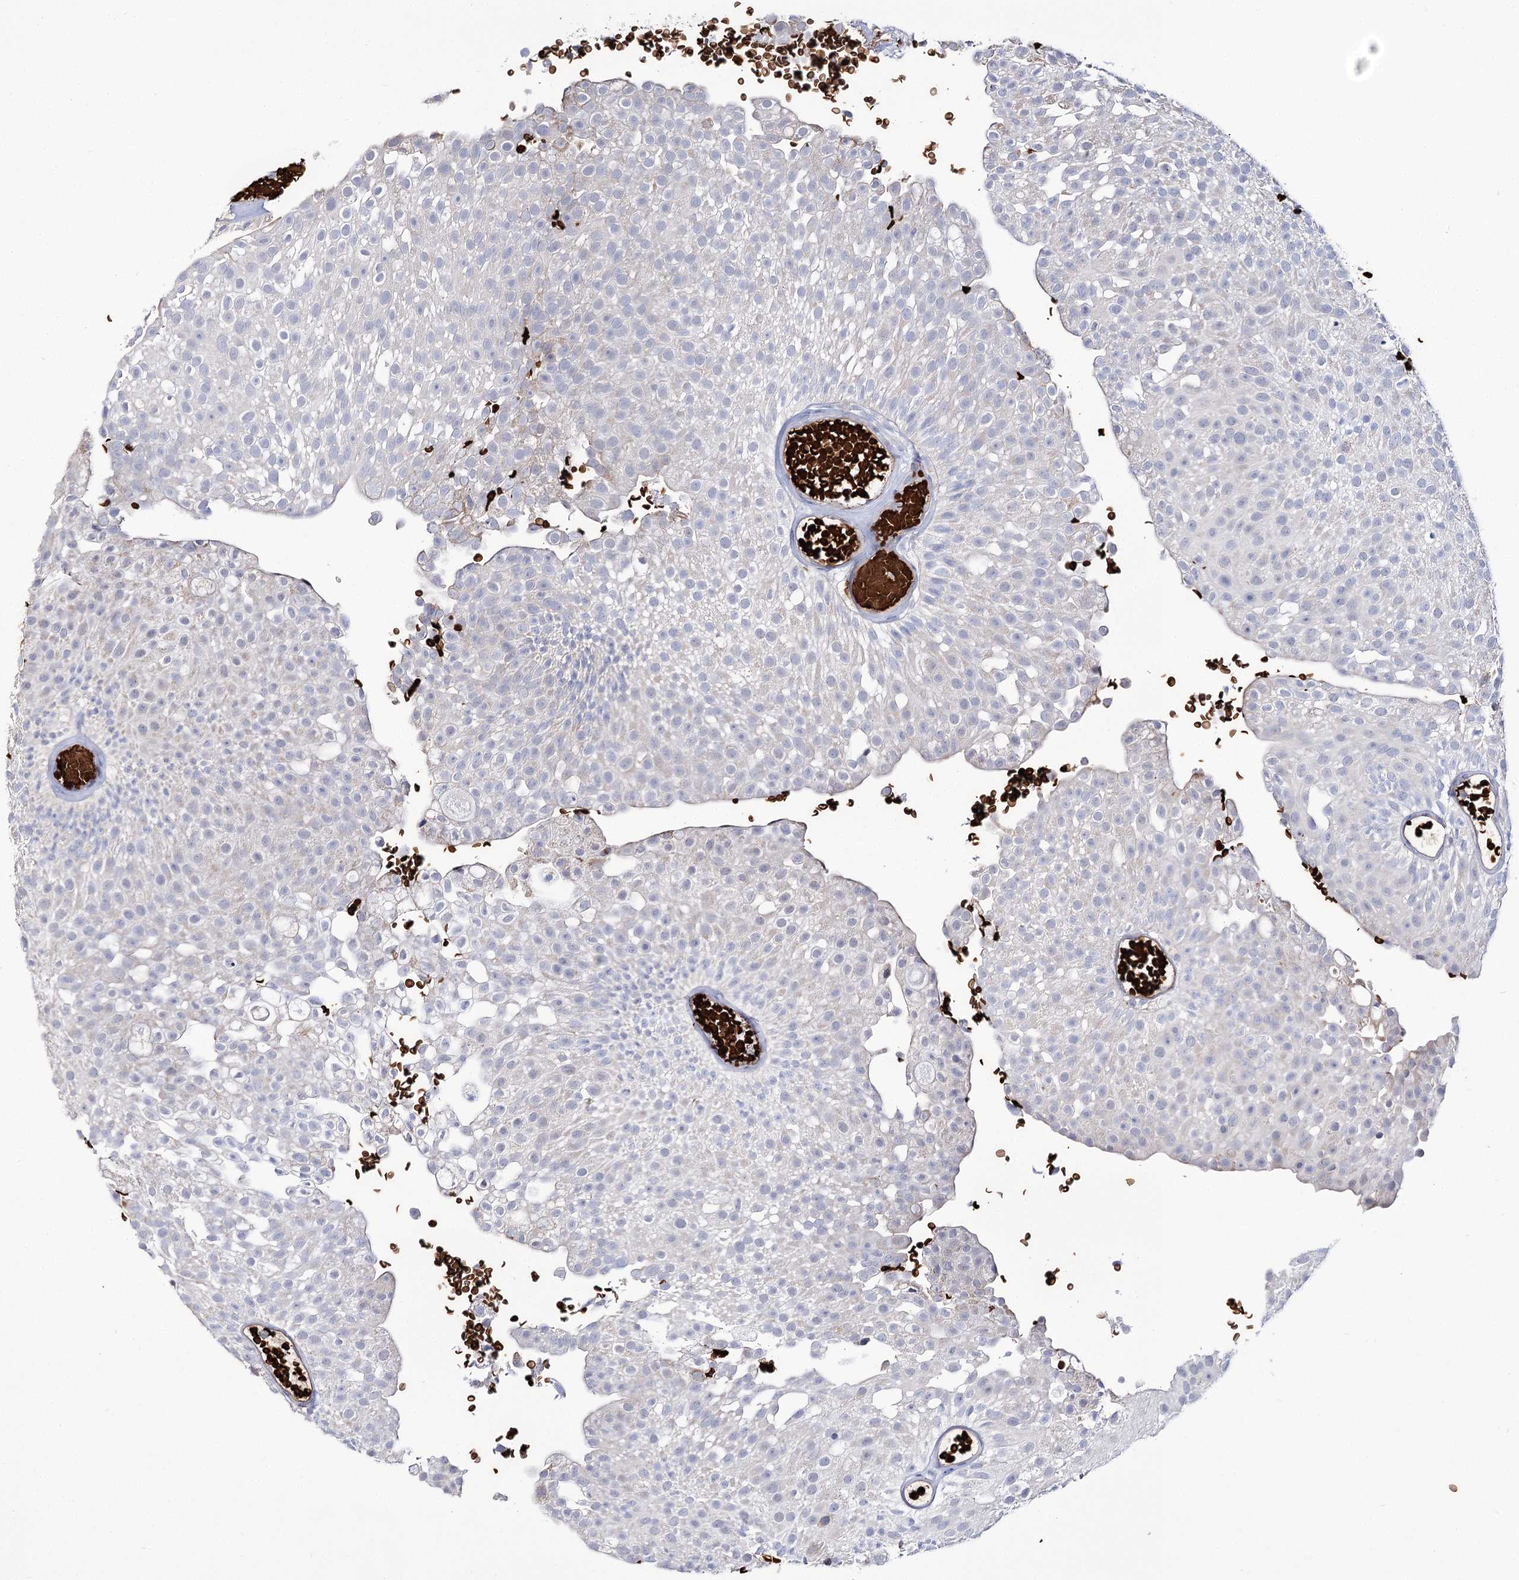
{"staining": {"intensity": "negative", "quantity": "none", "location": "none"}, "tissue": "urothelial cancer", "cell_type": "Tumor cells", "image_type": "cancer", "snomed": [{"axis": "morphology", "description": "Urothelial carcinoma, Low grade"}, {"axis": "topography", "description": "Urinary bladder"}], "caption": "Immunohistochemistry histopathology image of human urothelial cancer stained for a protein (brown), which shows no staining in tumor cells.", "gene": "GBF1", "patient": {"sex": "male", "age": 78}}